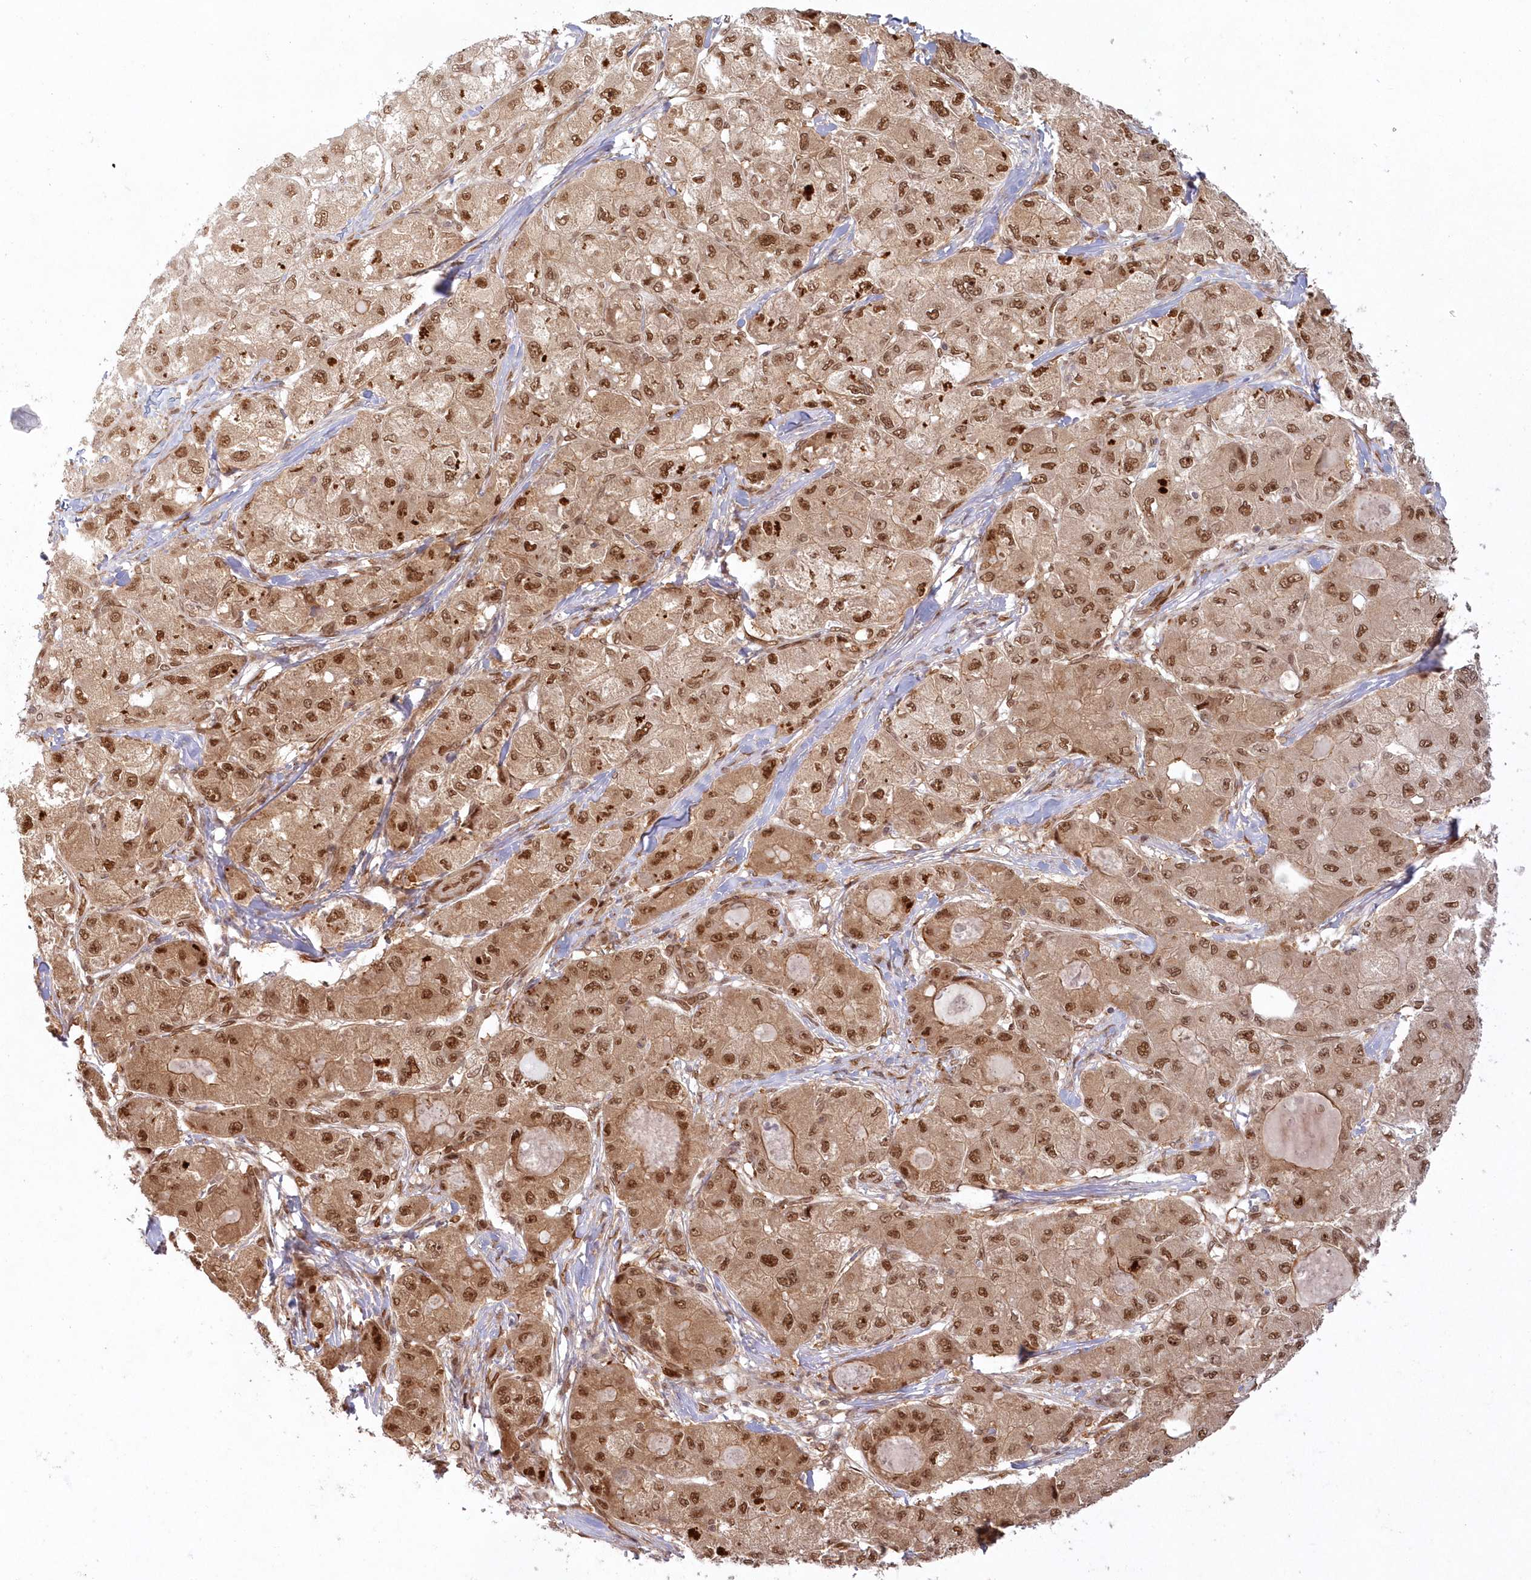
{"staining": {"intensity": "strong", "quantity": ">75%", "location": "cytoplasmic/membranous,nuclear"}, "tissue": "liver cancer", "cell_type": "Tumor cells", "image_type": "cancer", "snomed": [{"axis": "morphology", "description": "Carcinoma, Hepatocellular, NOS"}, {"axis": "topography", "description": "Liver"}], "caption": "Immunohistochemistry (DAB (3,3'-diaminobenzidine)) staining of liver hepatocellular carcinoma shows strong cytoplasmic/membranous and nuclear protein staining in about >75% of tumor cells. Nuclei are stained in blue.", "gene": "TOGARAM2", "patient": {"sex": "male", "age": 80}}